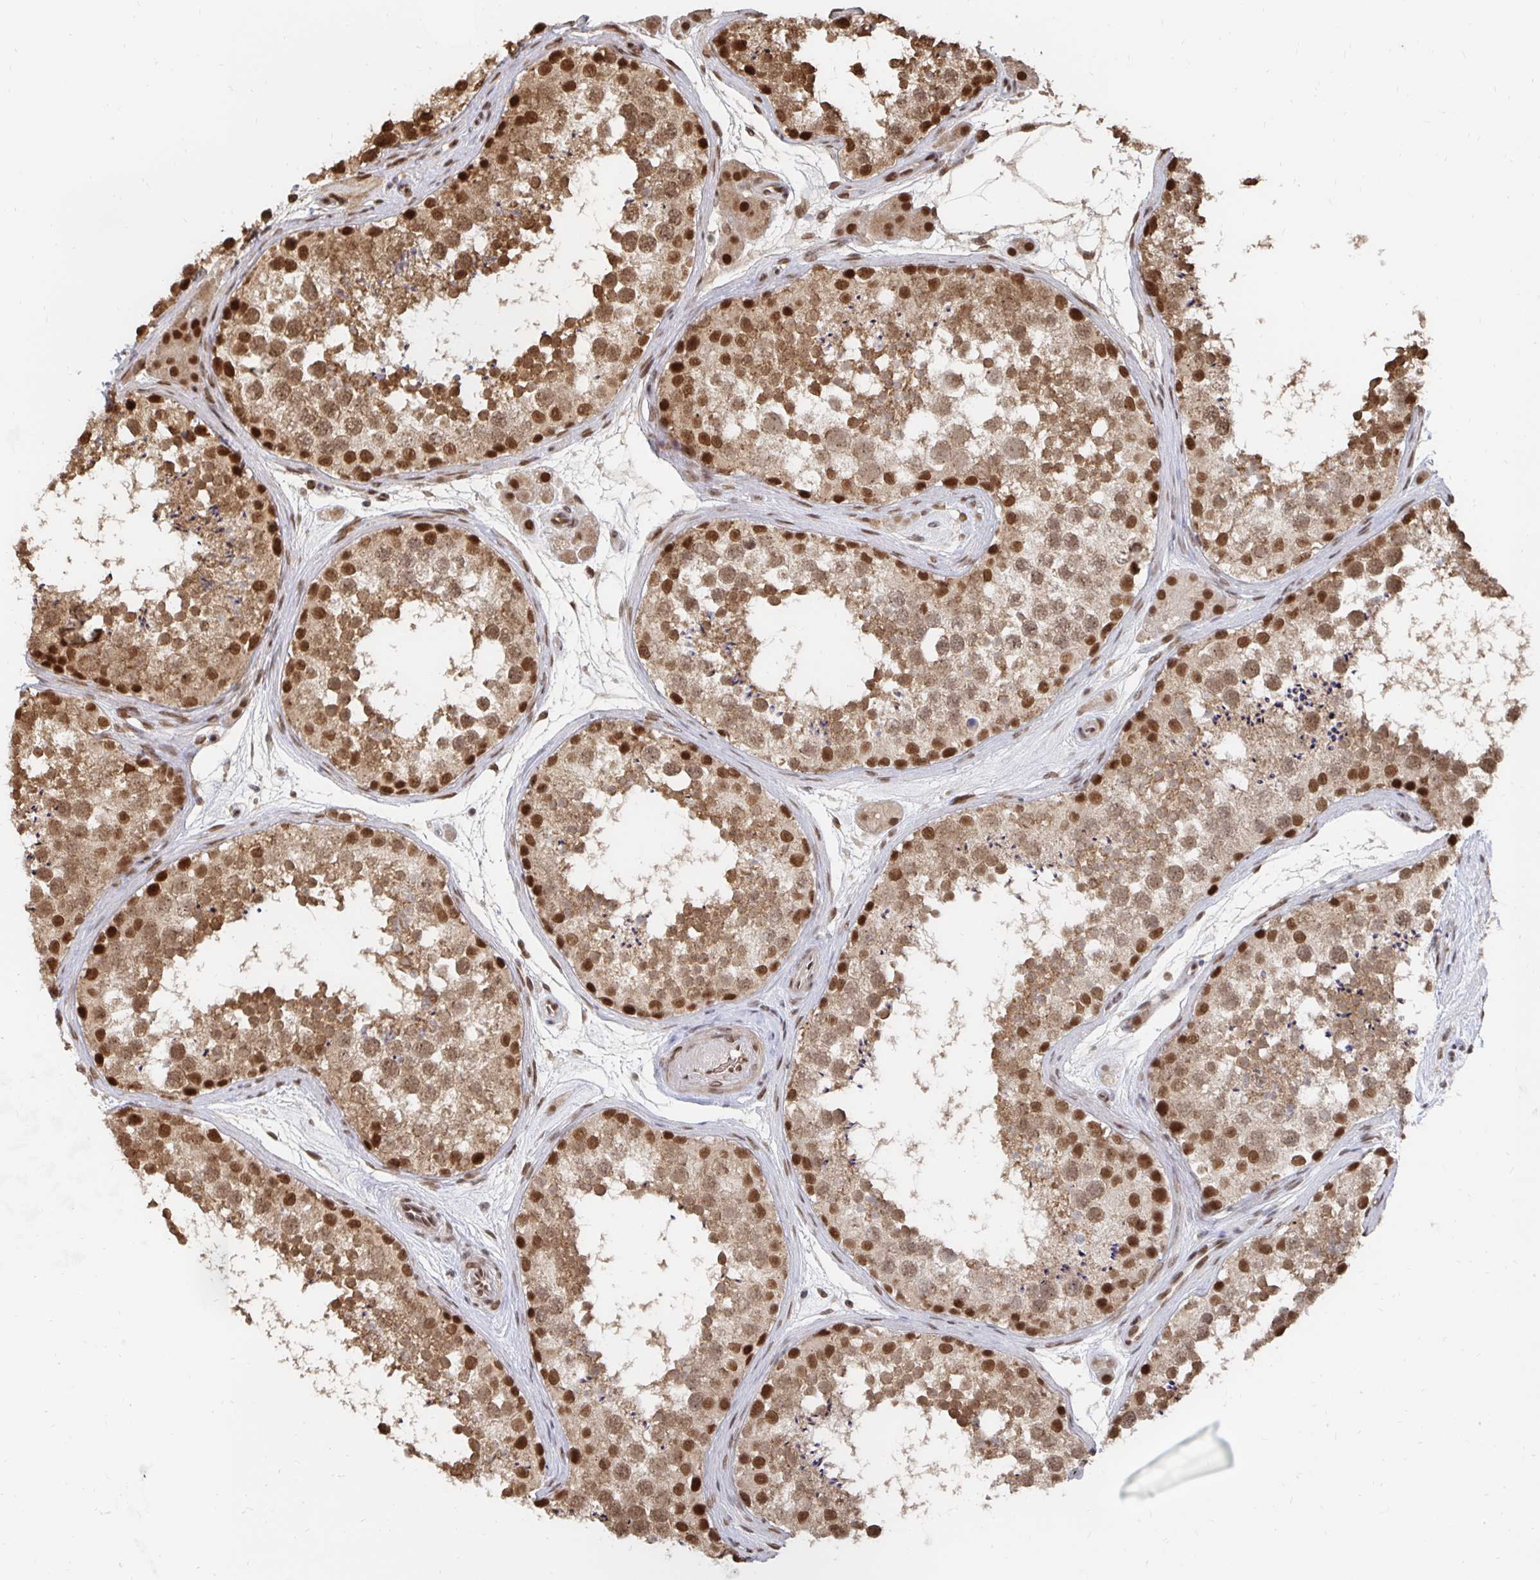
{"staining": {"intensity": "strong", "quantity": ">75%", "location": "cytoplasmic/membranous,nuclear"}, "tissue": "testis", "cell_type": "Cells in seminiferous ducts", "image_type": "normal", "snomed": [{"axis": "morphology", "description": "Normal tissue, NOS"}, {"axis": "topography", "description": "Testis"}], "caption": "The photomicrograph demonstrates staining of unremarkable testis, revealing strong cytoplasmic/membranous,nuclear protein expression (brown color) within cells in seminiferous ducts. (DAB IHC, brown staining for protein, blue staining for nuclei).", "gene": "GTF3C6", "patient": {"sex": "male", "age": 41}}